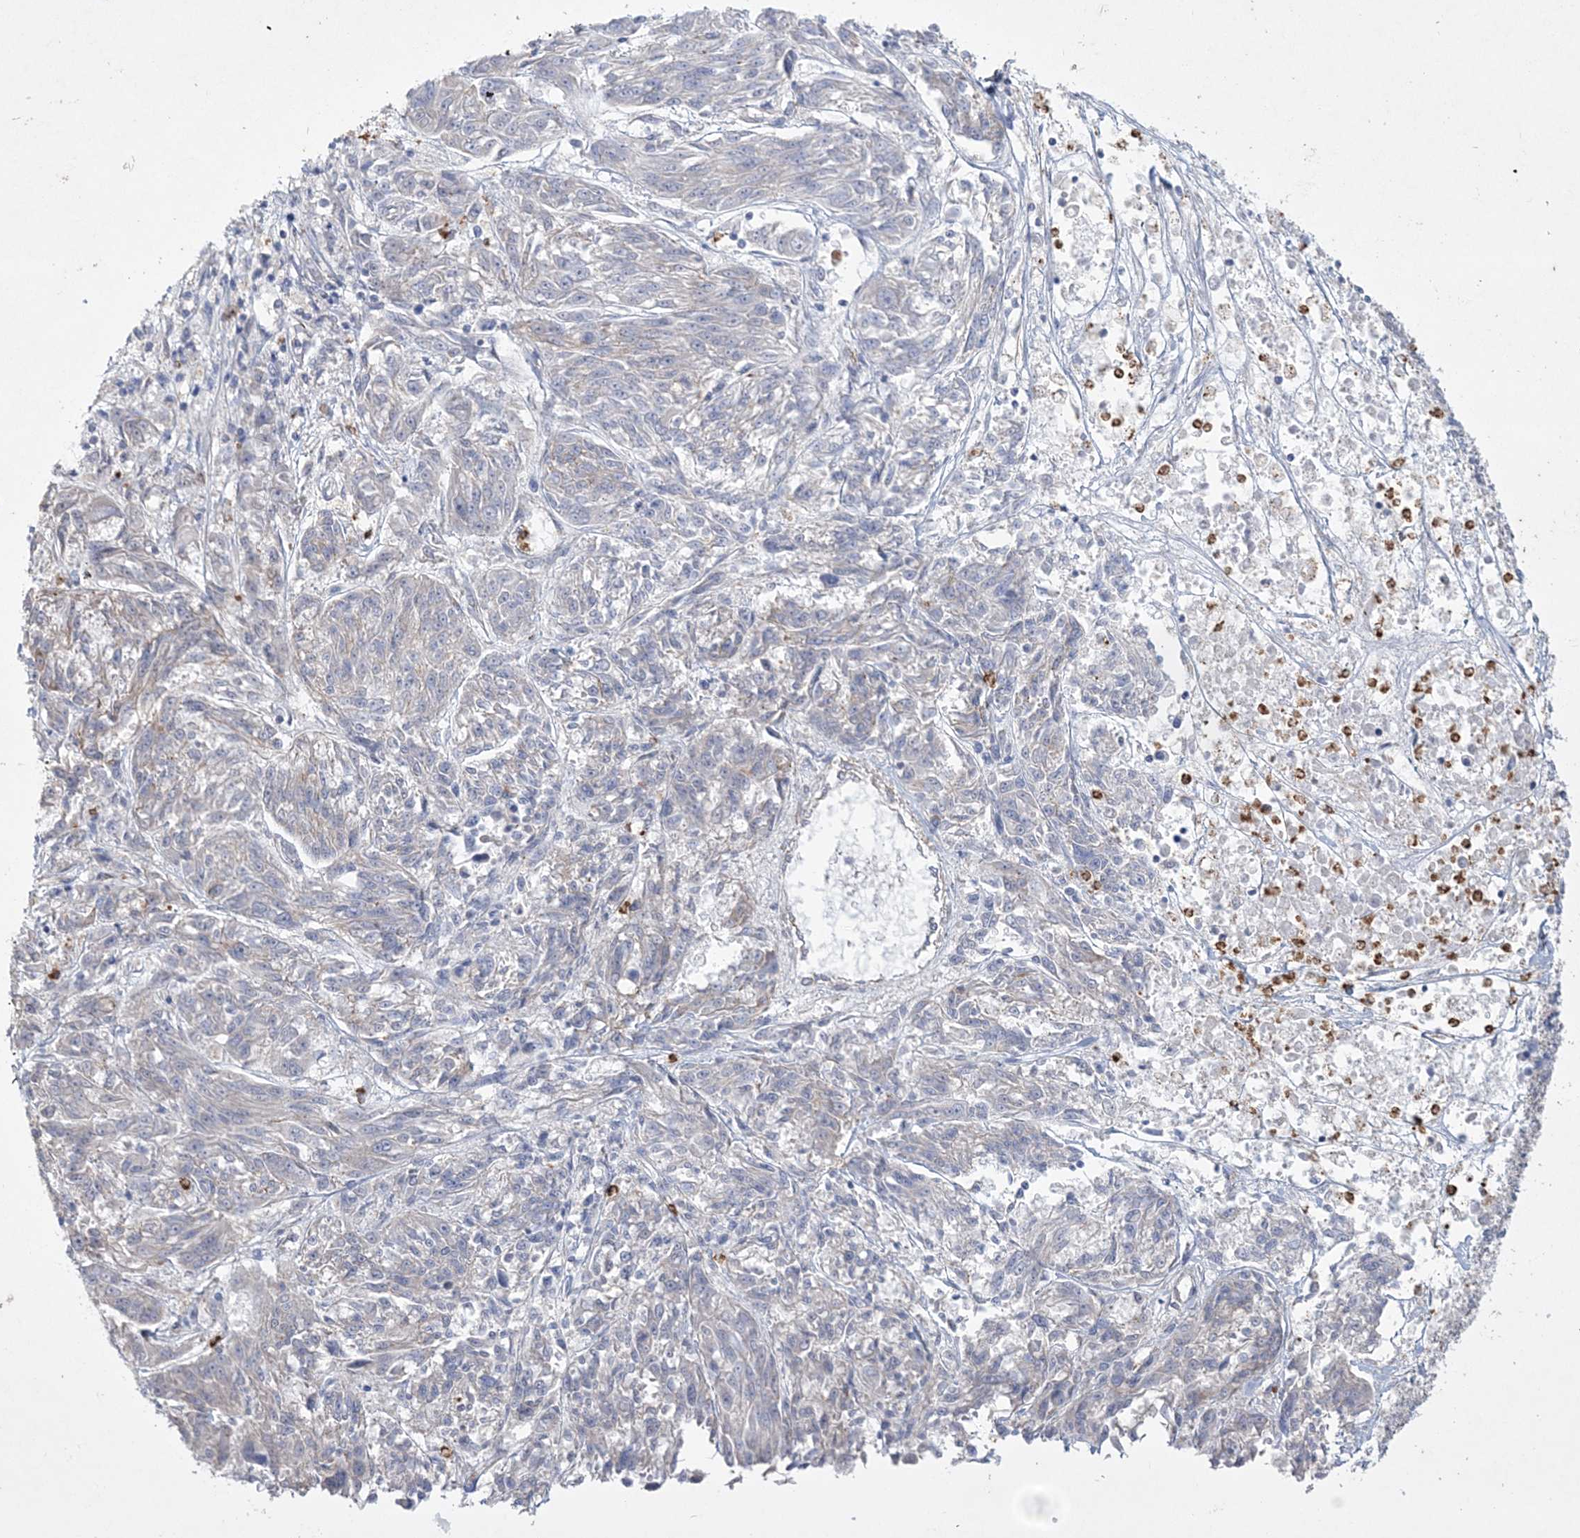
{"staining": {"intensity": "negative", "quantity": "none", "location": "none"}, "tissue": "melanoma", "cell_type": "Tumor cells", "image_type": "cancer", "snomed": [{"axis": "morphology", "description": "Malignant melanoma, NOS"}, {"axis": "topography", "description": "Skin"}], "caption": "A histopathology image of human melanoma is negative for staining in tumor cells. The staining is performed using DAB (3,3'-diaminobenzidine) brown chromogen with nuclei counter-stained in using hematoxylin.", "gene": "DPCD", "patient": {"sex": "male", "age": 53}}